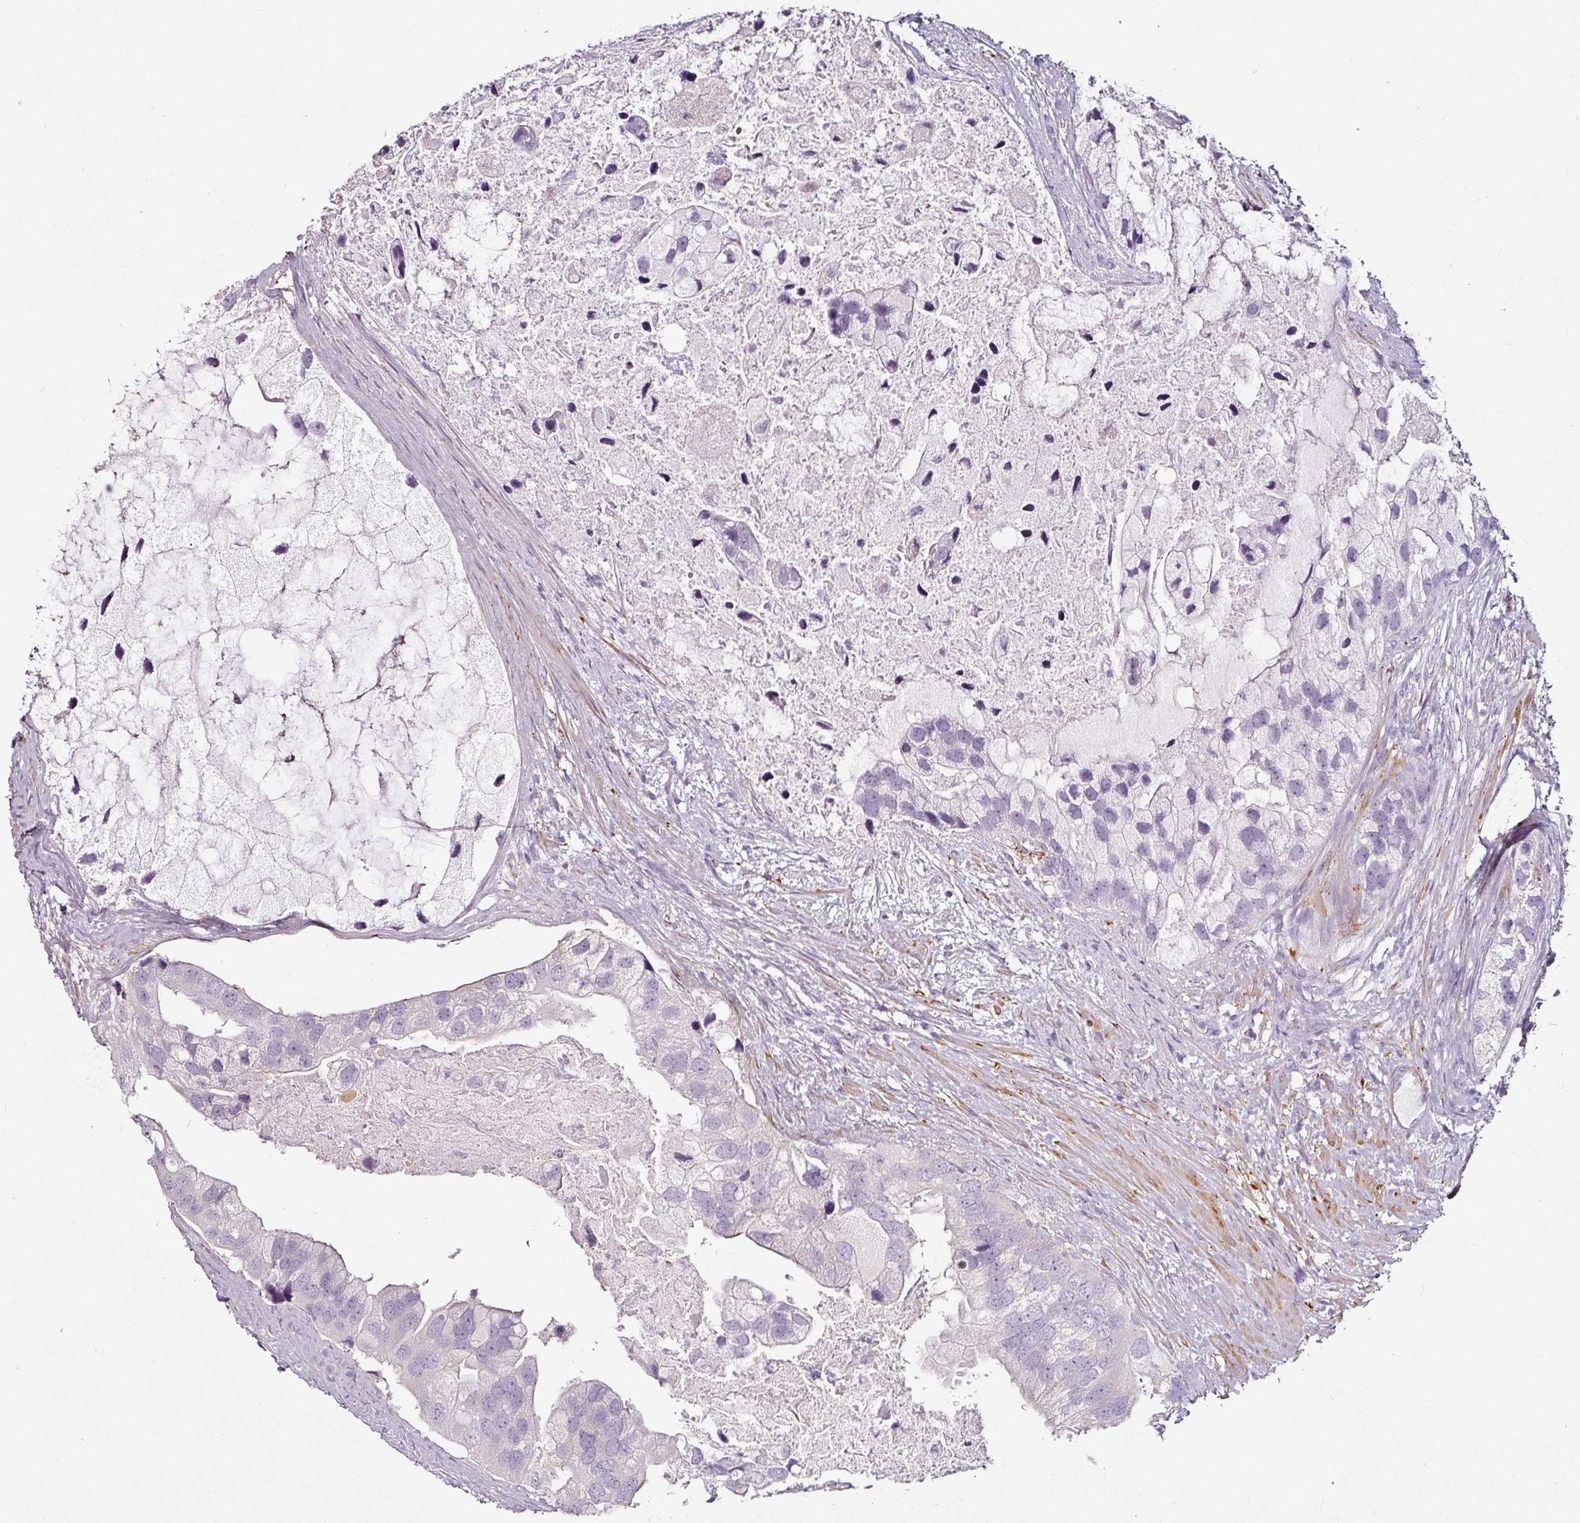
{"staining": {"intensity": "negative", "quantity": "none", "location": "none"}, "tissue": "prostate cancer", "cell_type": "Tumor cells", "image_type": "cancer", "snomed": [{"axis": "morphology", "description": "Adenocarcinoma, High grade"}, {"axis": "topography", "description": "Prostate"}], "caption": "Prostate cancer was stained to show a protein in brown. There is no significant expression in tumor cells.", "gene": "CAP2", "patient": {"sex": "male", "age": 62}}